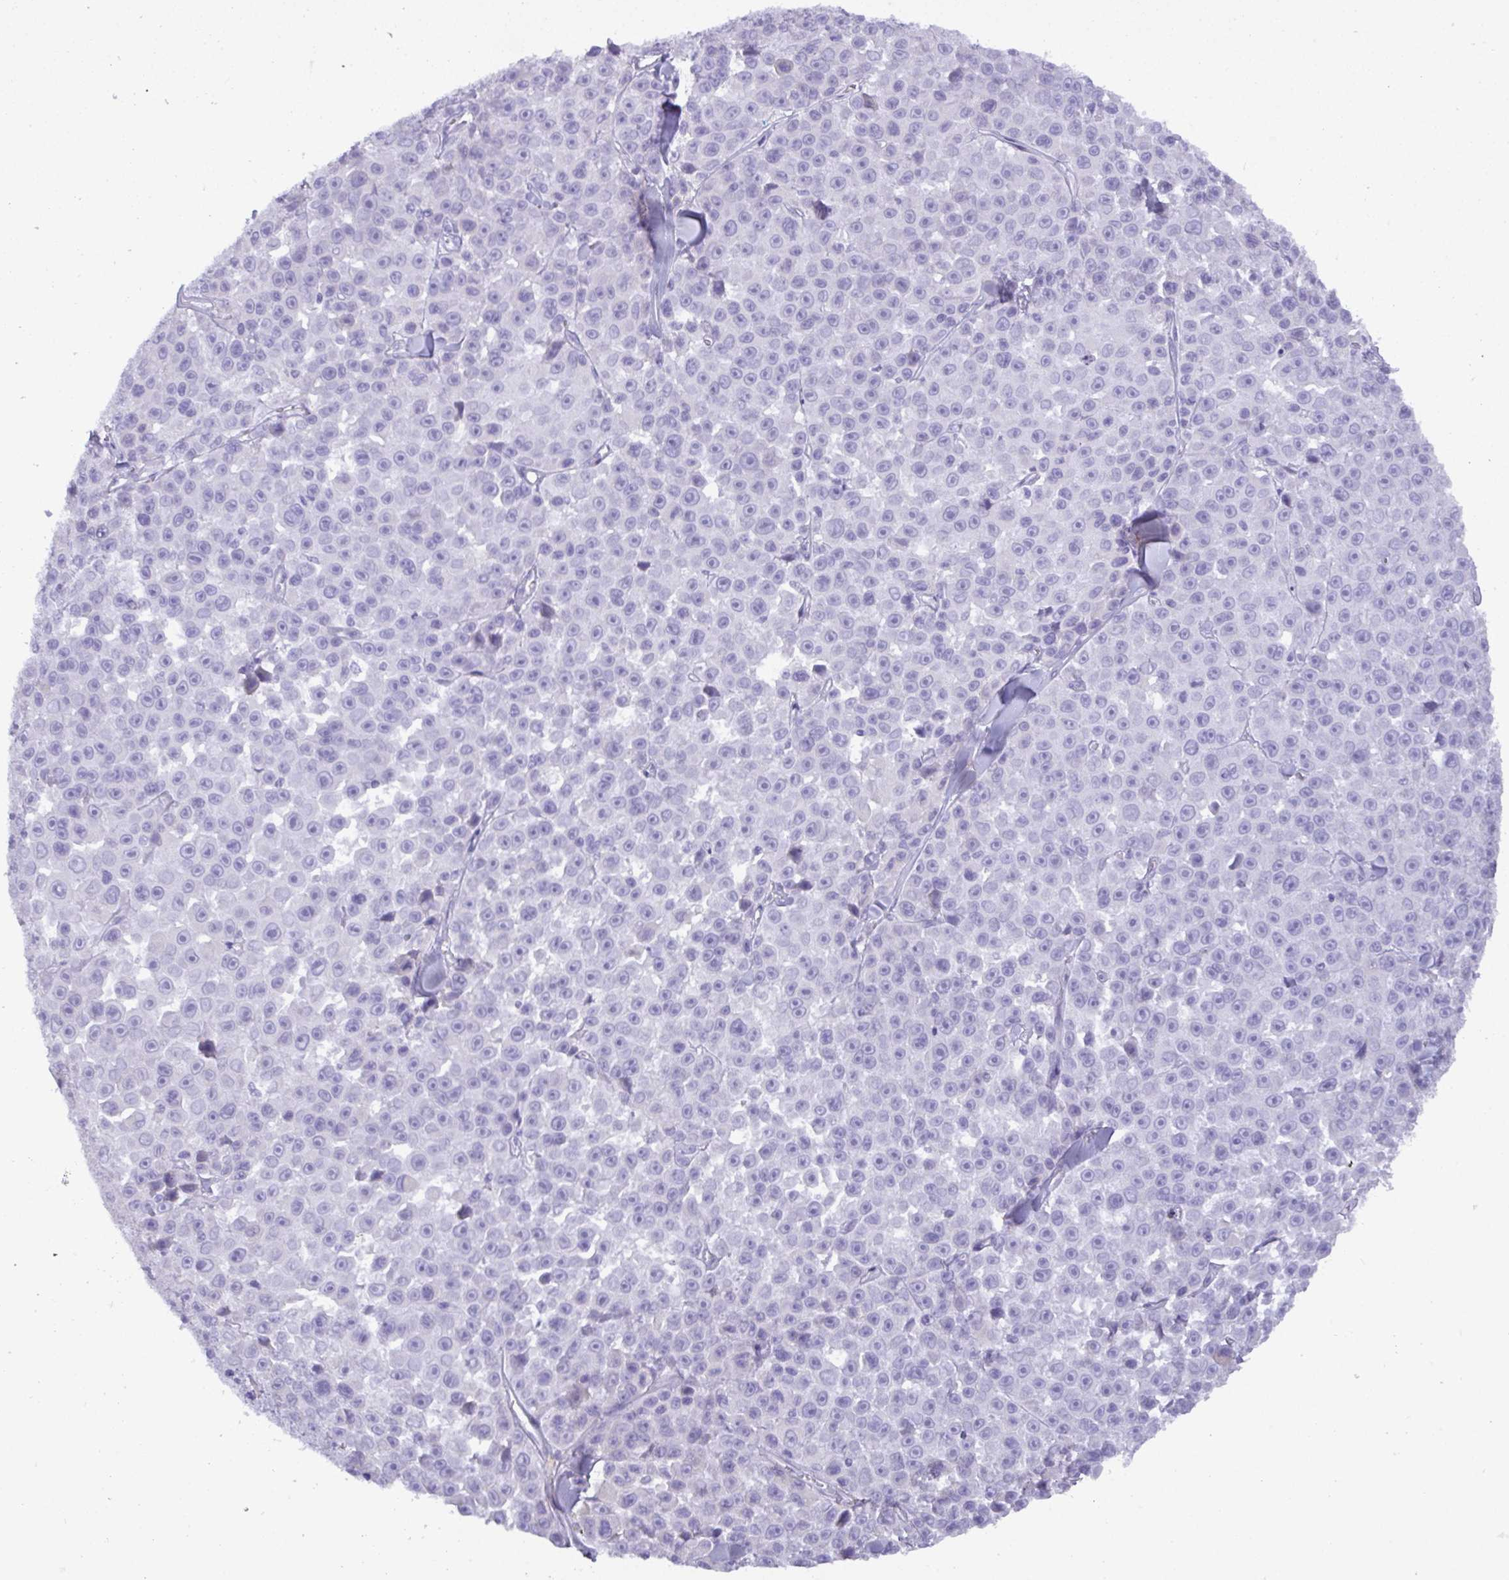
{"staining": {"intensity": "negative", "quantity": "none", "location": "none"}, "tissue": "melanoma", "cell_type": "Tumor cells", "image_type": "cancer", "snomed": [{"axis": "morphology", "description": "Malignant melanoma, NOS"}, {"axis": "topography", "description": "Skin"}], "caption": "IHC of melanoma reveals no expression in tumor cells. (DAB immunohistochemistry (IHC), high magnification).", "gene": "C4orf33", "patient": {"sex": "female", "age": 66}}